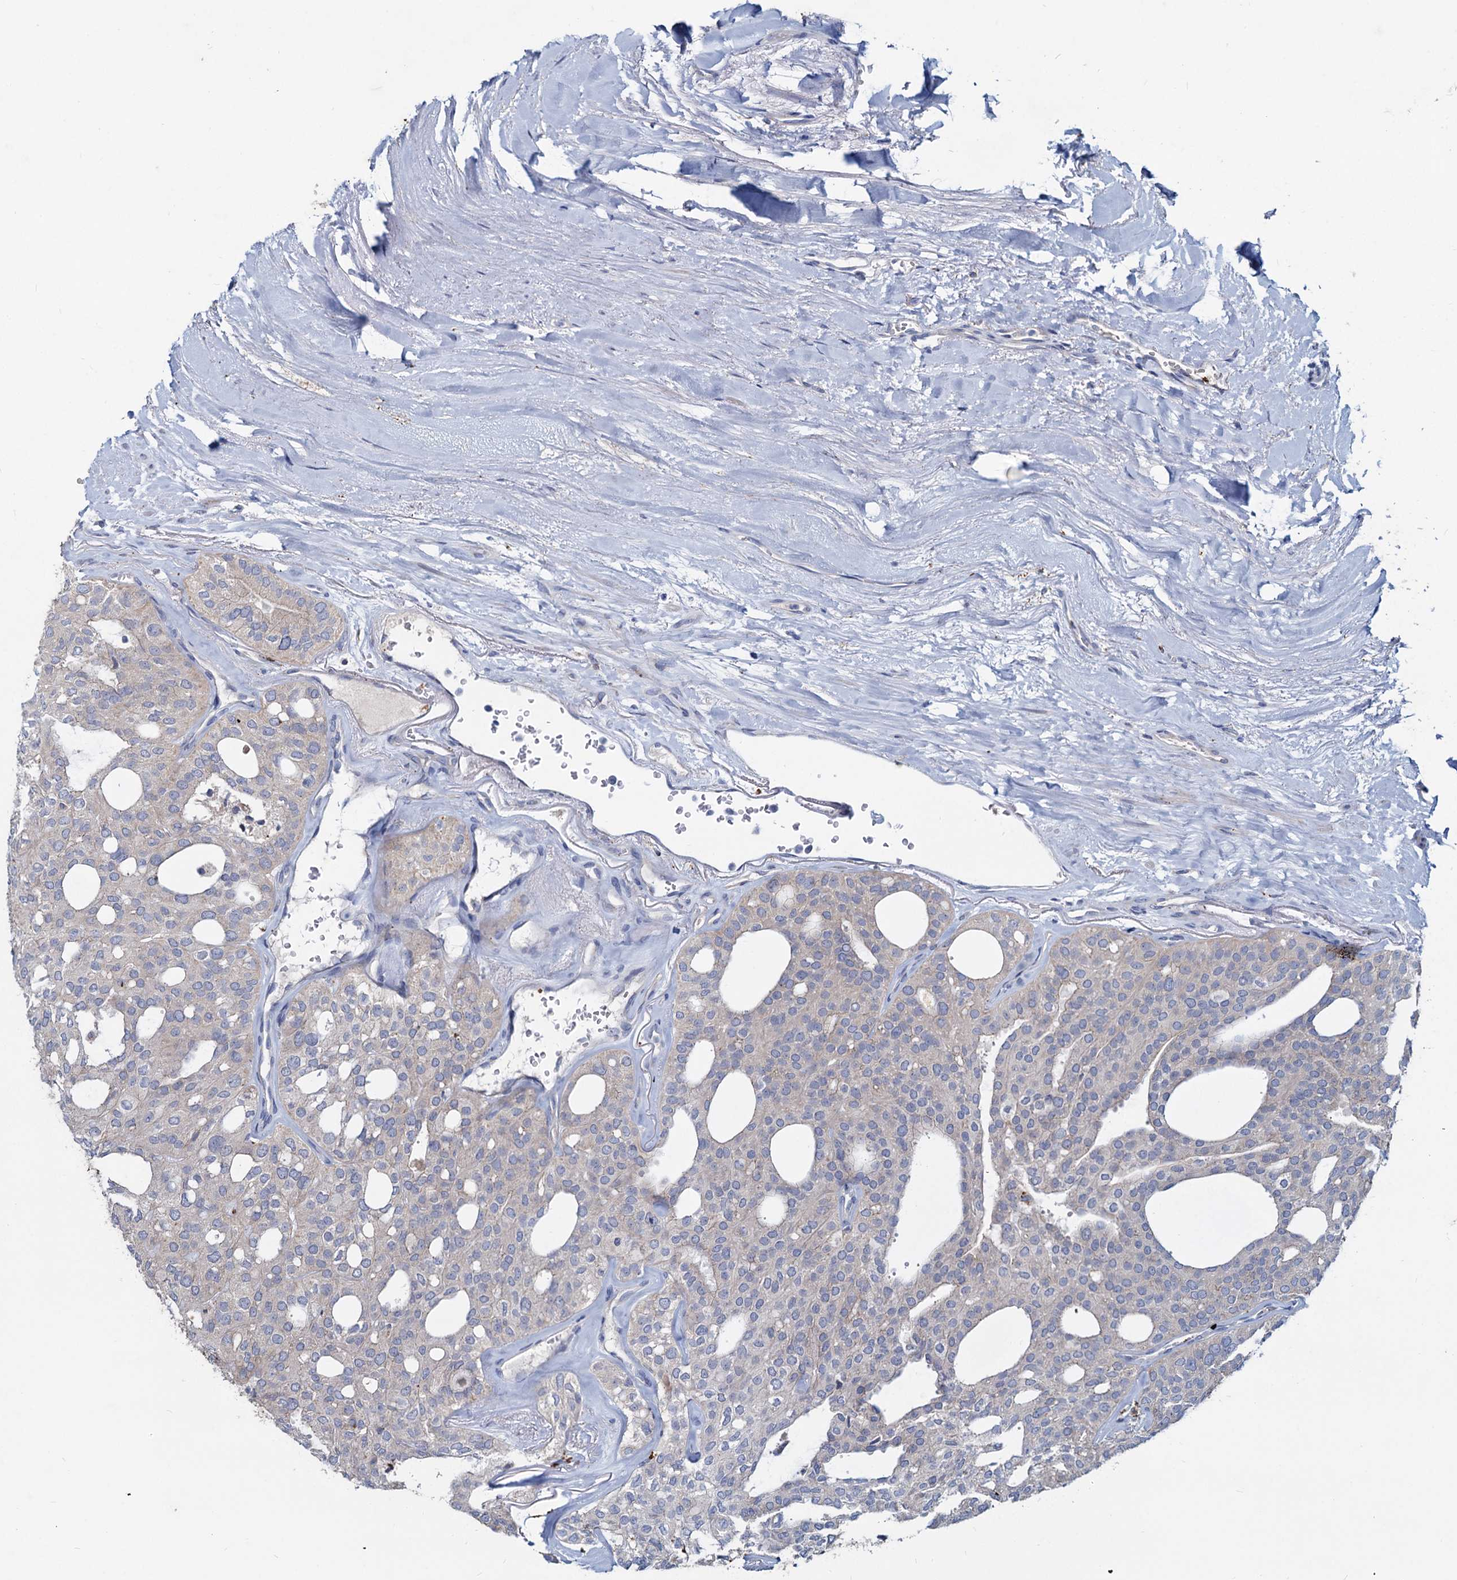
{"staining": {"intensity": "negative", "quantity": "none", "location": "none"}, "tissue": "thyroid cancer", "cell_type": "Tumor cells", "image_type": "cancer", "snomed": [{"axis": "morphology", "description": "Follicular adenoma carcinoma, NOS"}, {"axis": "topography", "description": "Thyroid gland"}], "caption": "The immunohistochemistry micrograph has no significant positivity in tumor cells of thyroid cancer (follicular adenoma carcinoma) tissue.", "gene": "TMX2", "patient": {"sex": "male", "age": 75}}